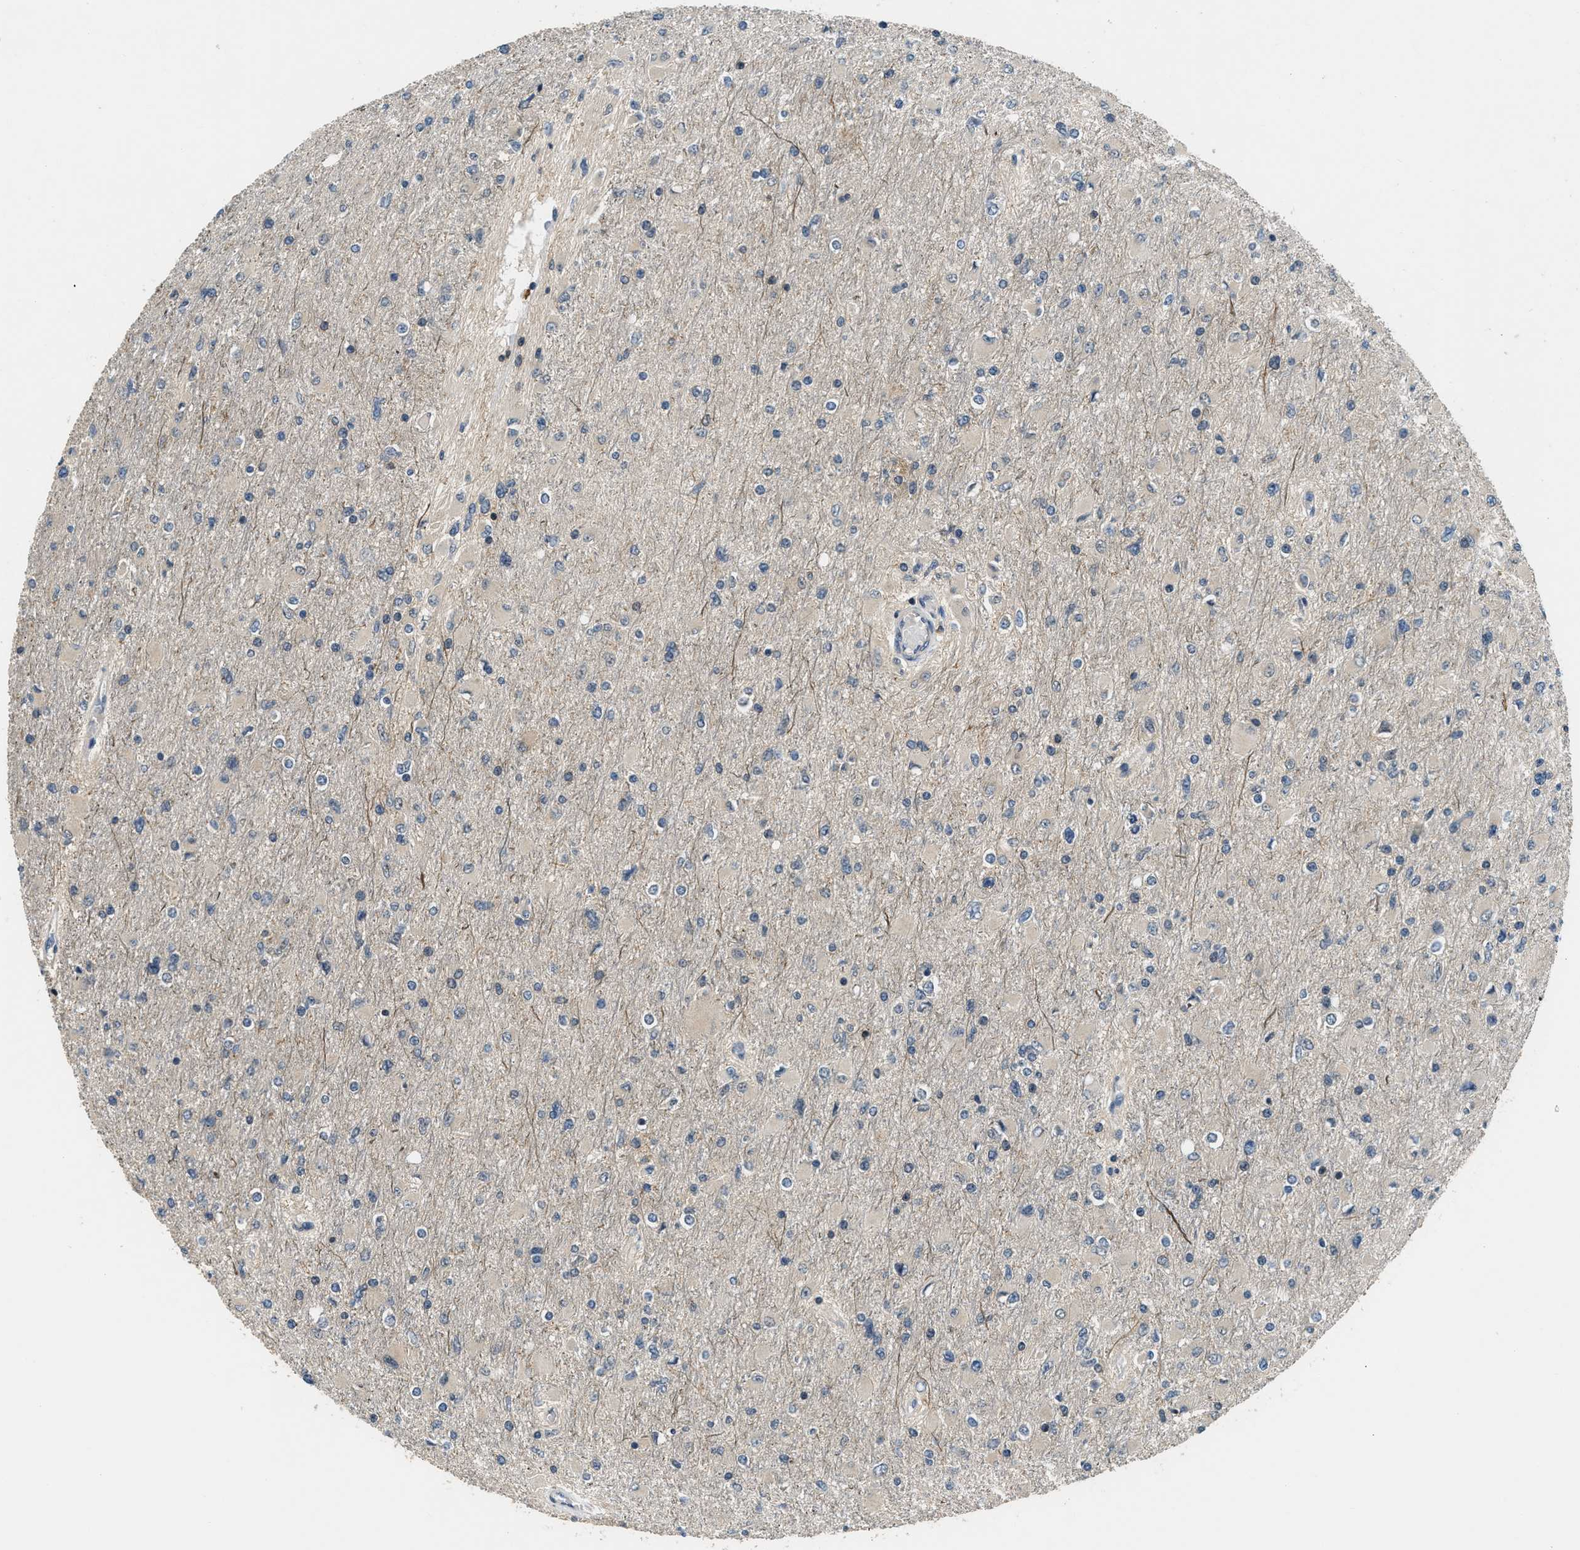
{"staining": {"intensity": "negative", "quantity": "none", "location": "none"}, "tissue": "glioma", "cell_type": "Tumor cells", "image_type": "cancer", "snomed": [{"axis": "morphology", "description": "Glioma, malignant, High grade"}, {"axis": "topography", "description": "Cerebral cortex"}], "caption": "Immunohistochemical staining of human malignant glioma (high-grade) demonstrates no significant positivity in tumor cells.", "gene": "MTMR1", "patient": {"sex": "female", "age": 36}}